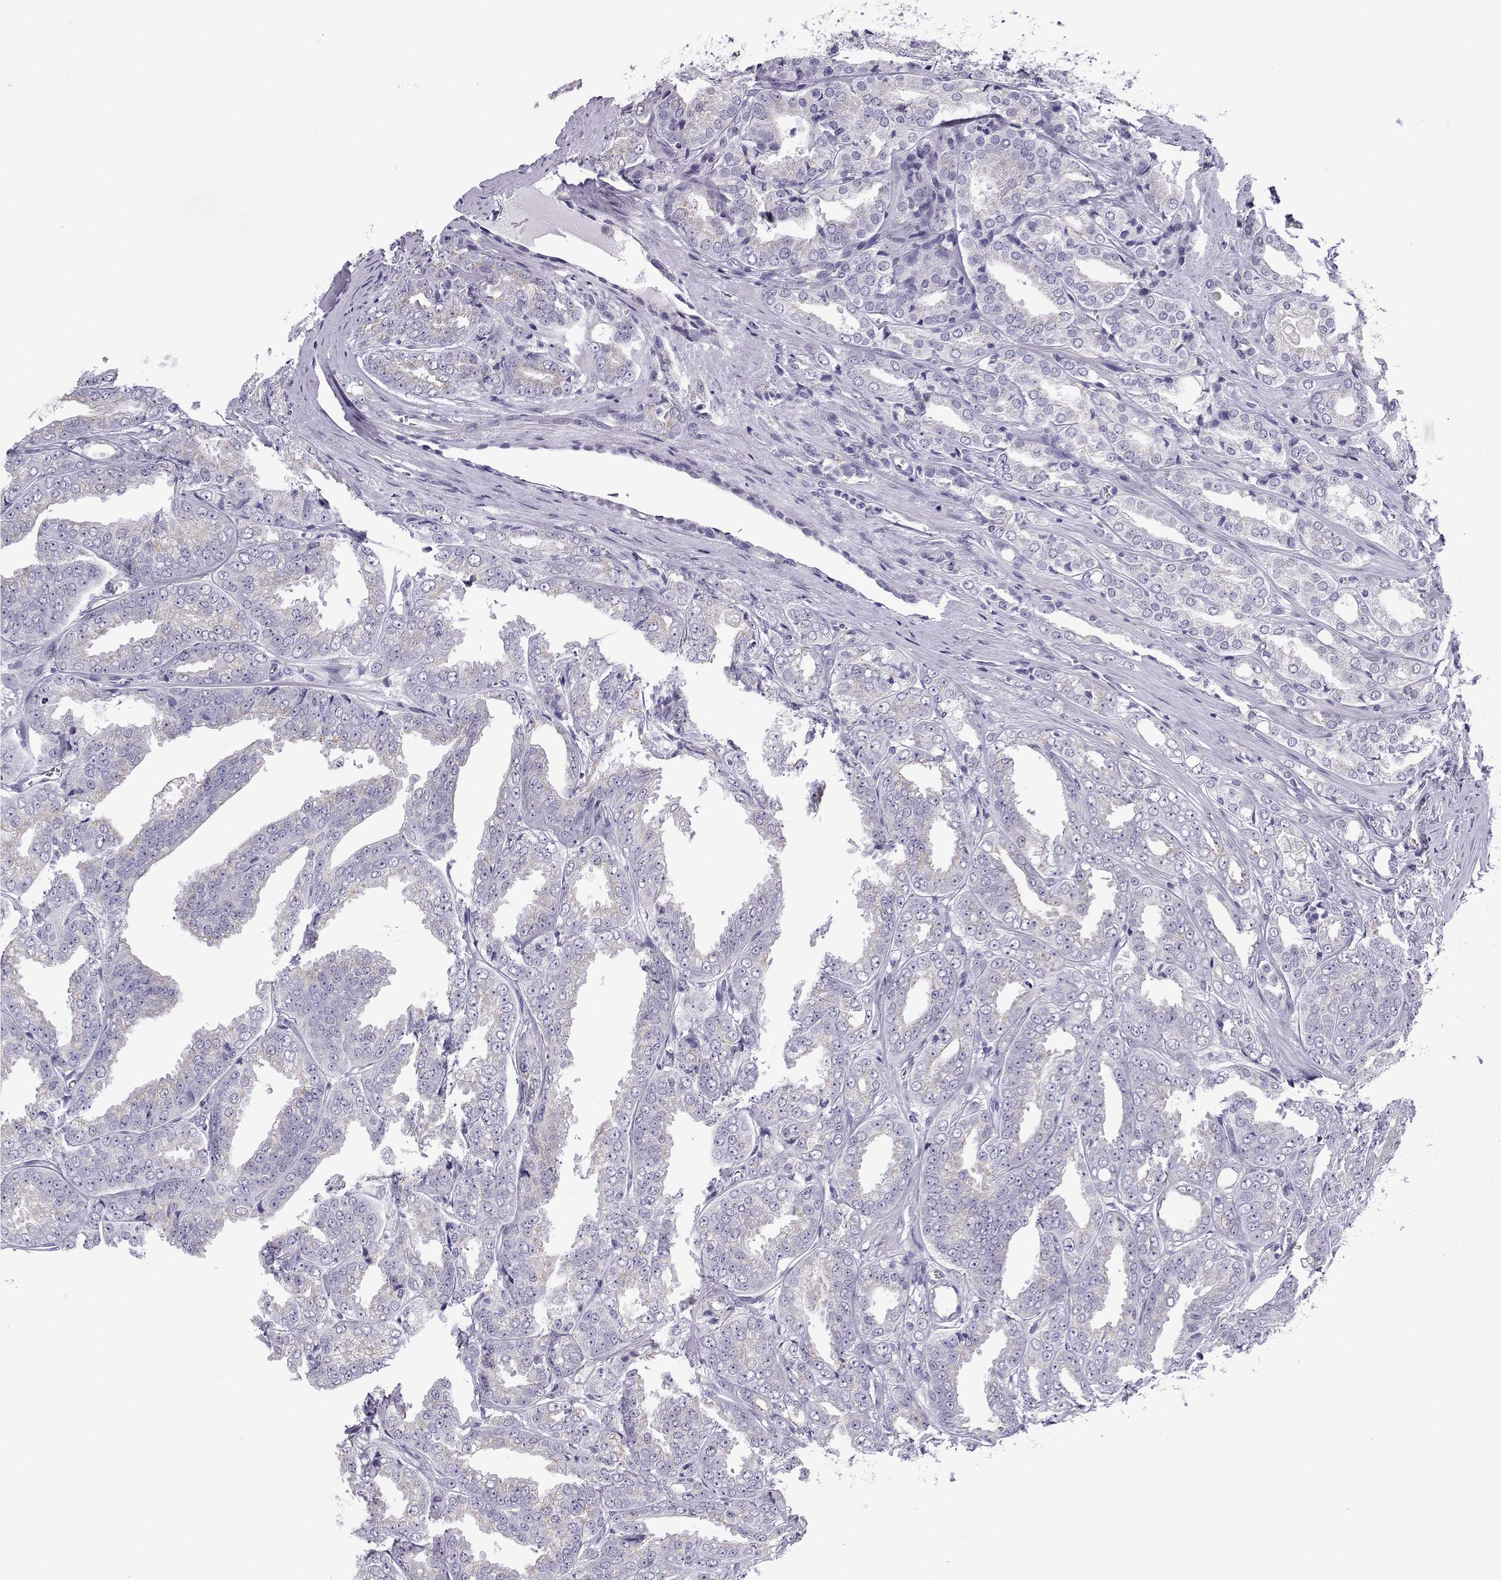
{"staining": {"intensity": "negative", "quantity": "none", "location": "none"}, "tissue": "prostate cancer", "cell_type": "Tumor cells", "image_type": "cancer", "snomed": [{"axis": "morphology", "description": "Adenocarcinoma, NOS"}, {"axis": "morphology", "description": "Adenocarcinoma, High grade"}, {"axis": "topography", "description": "Prostate"}], "caption": "Protein analysis of prostate cancer (high-grade adenocarcinoma) shows no significant expression in tumor cells. The staining is performed using DAB brown chromogen with nuclei counter-stained in using hematoxylin.", "gene": "ACRBP", "patient": {"sex": "male", "age": 70}}